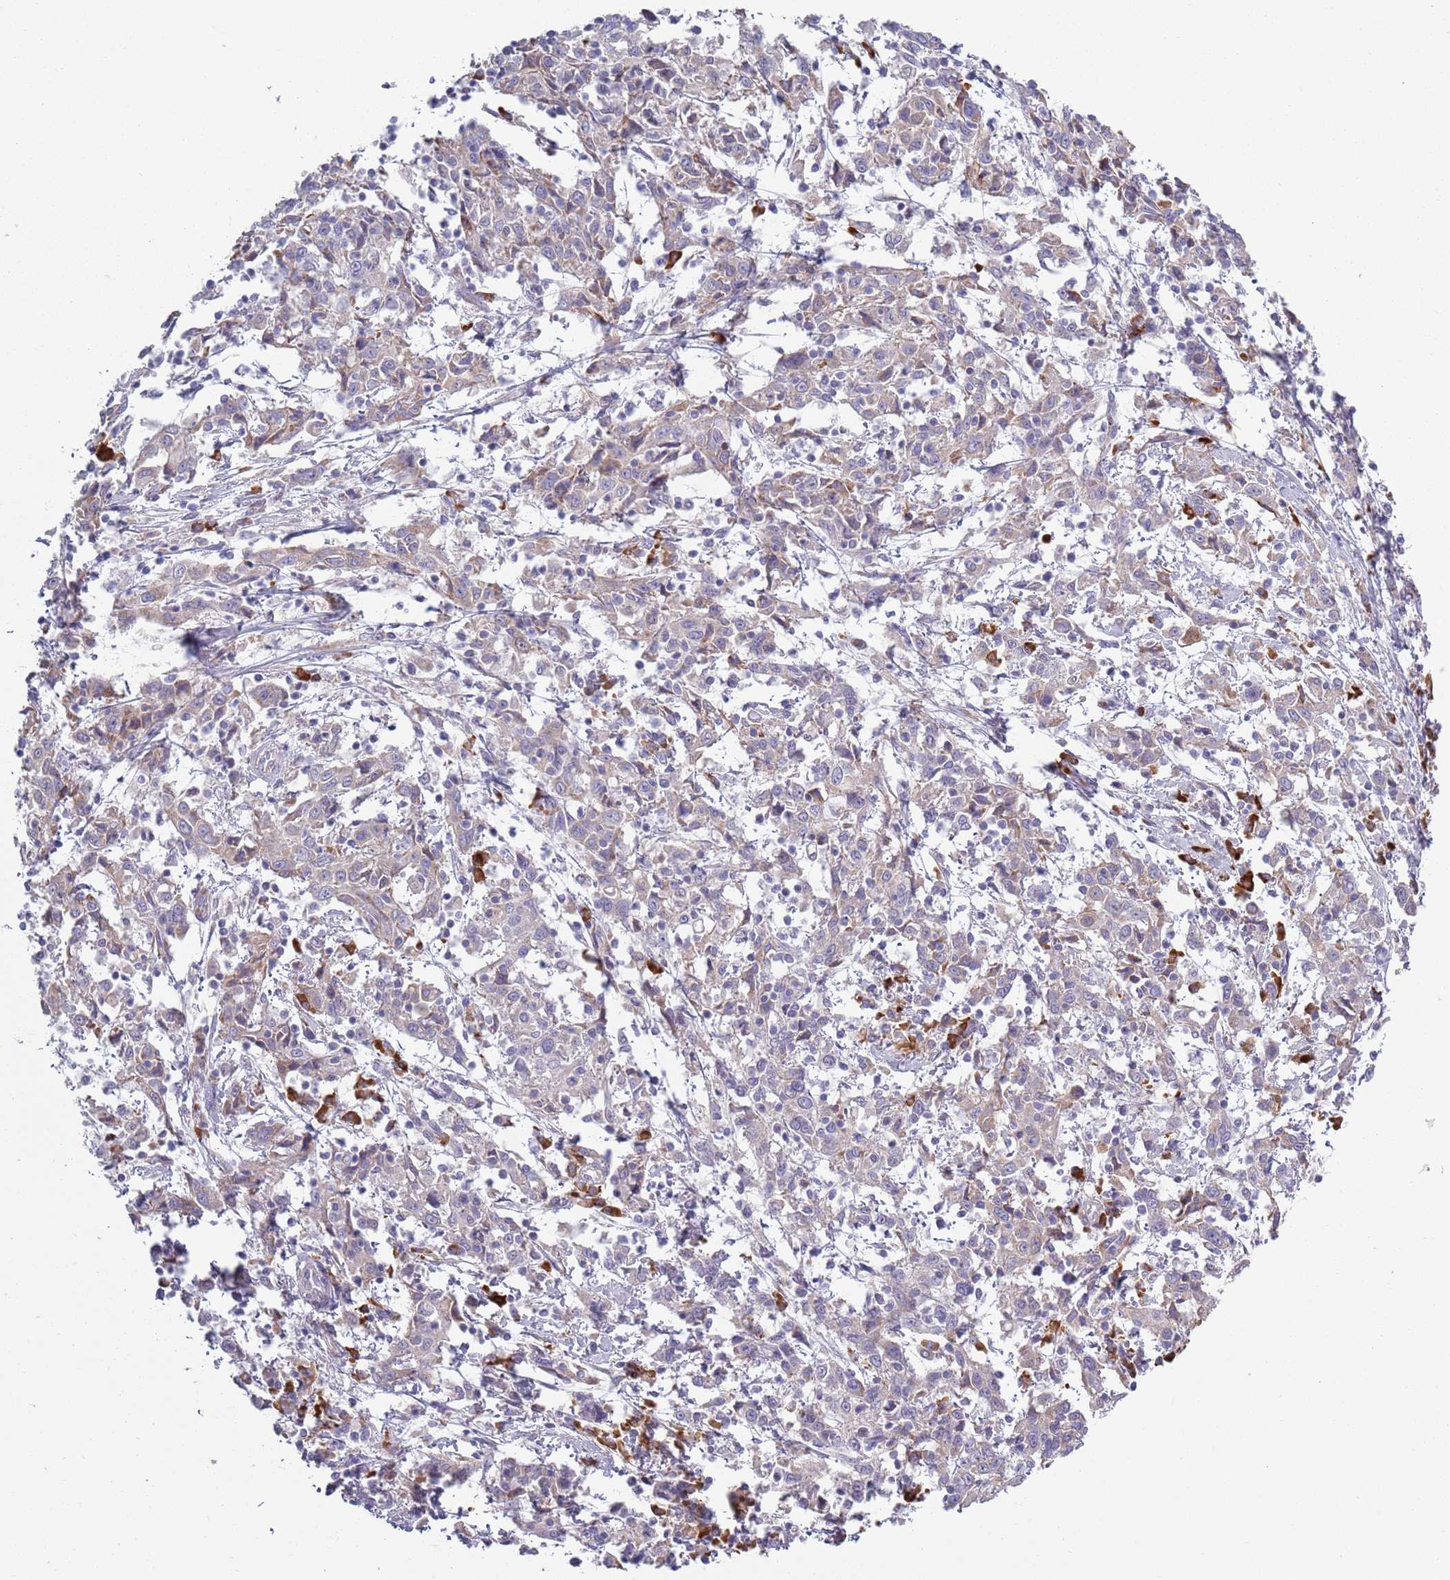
{"staining": {"intensity": "negative", "quantity": "none", "location": "none"}, "tissue": "cervical cancer", "cell_type": "Tumor cells", "image_type": "cancer", "snomed": [{"axis": "morphology", "description": "Squamous cell carcinoma, NOS"}, {"axis": "topography", "description": "Cervix"}], "caption": "Immunohistochemistry (IHC) image of human cervical cancer stained for a protein (brown), which shows no positivity in tumor cells.", "gene": "LTB", "patient": {"sex": "female", "age": 46}}